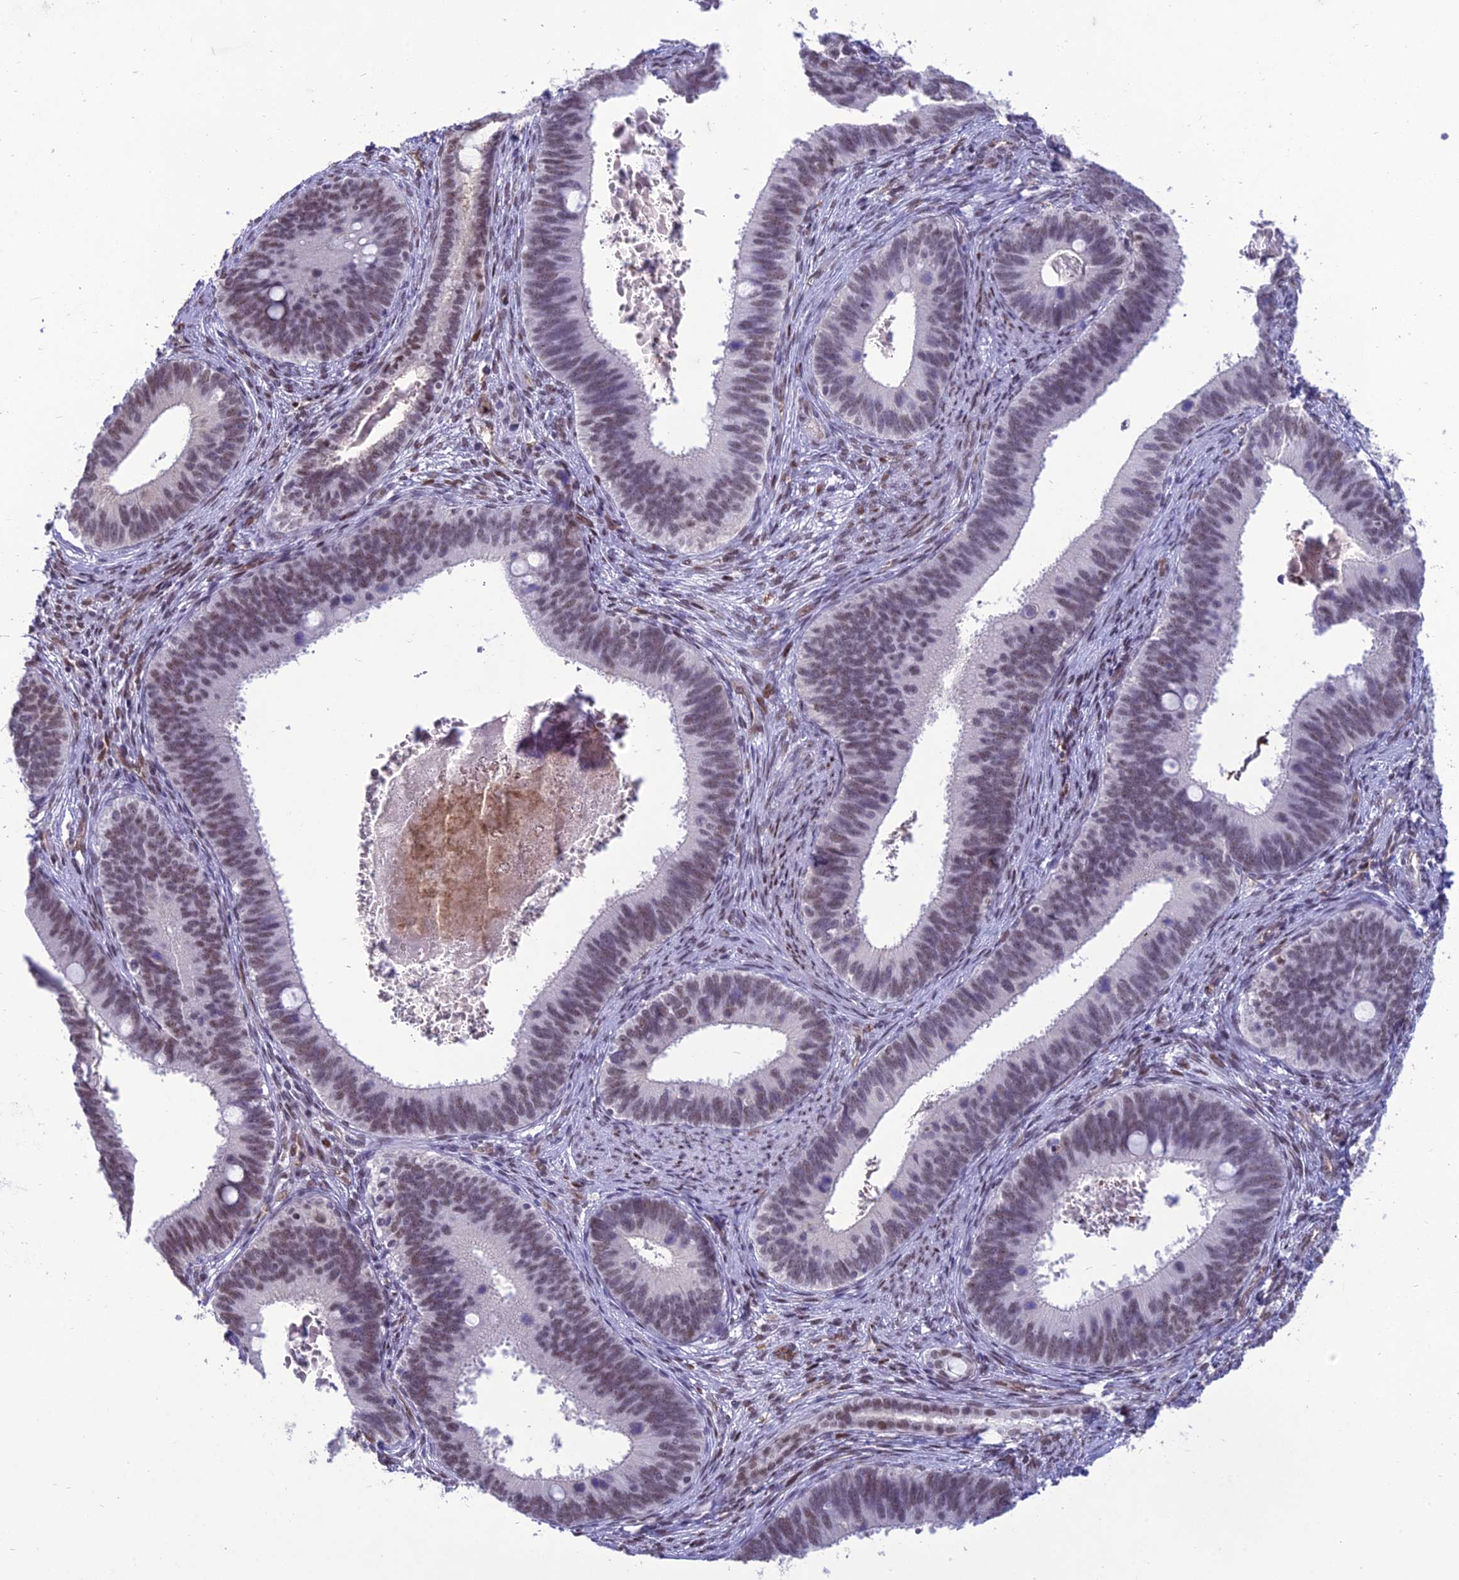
{"staining": {"intensity": "weak", "quantity": "25%-75%", "location": "nuclear"}, "tissue": "cervical cancer", "cell_type": "Tumor cells", "image_type": "cancer", "snomed": [{"axis": "morphology", "description": "Adenocarcinoma, NOS"}, {"axis": "topography", "description": "Cervix"}], "caption": "There is low levels of weak nuclear staining in tumor cells of cervical adenocarcinoma, as demonstrated by immunohistochemical staining (brown color).", "gene": "RANBP3", "patient": {"sex": "female", "age": 42}}